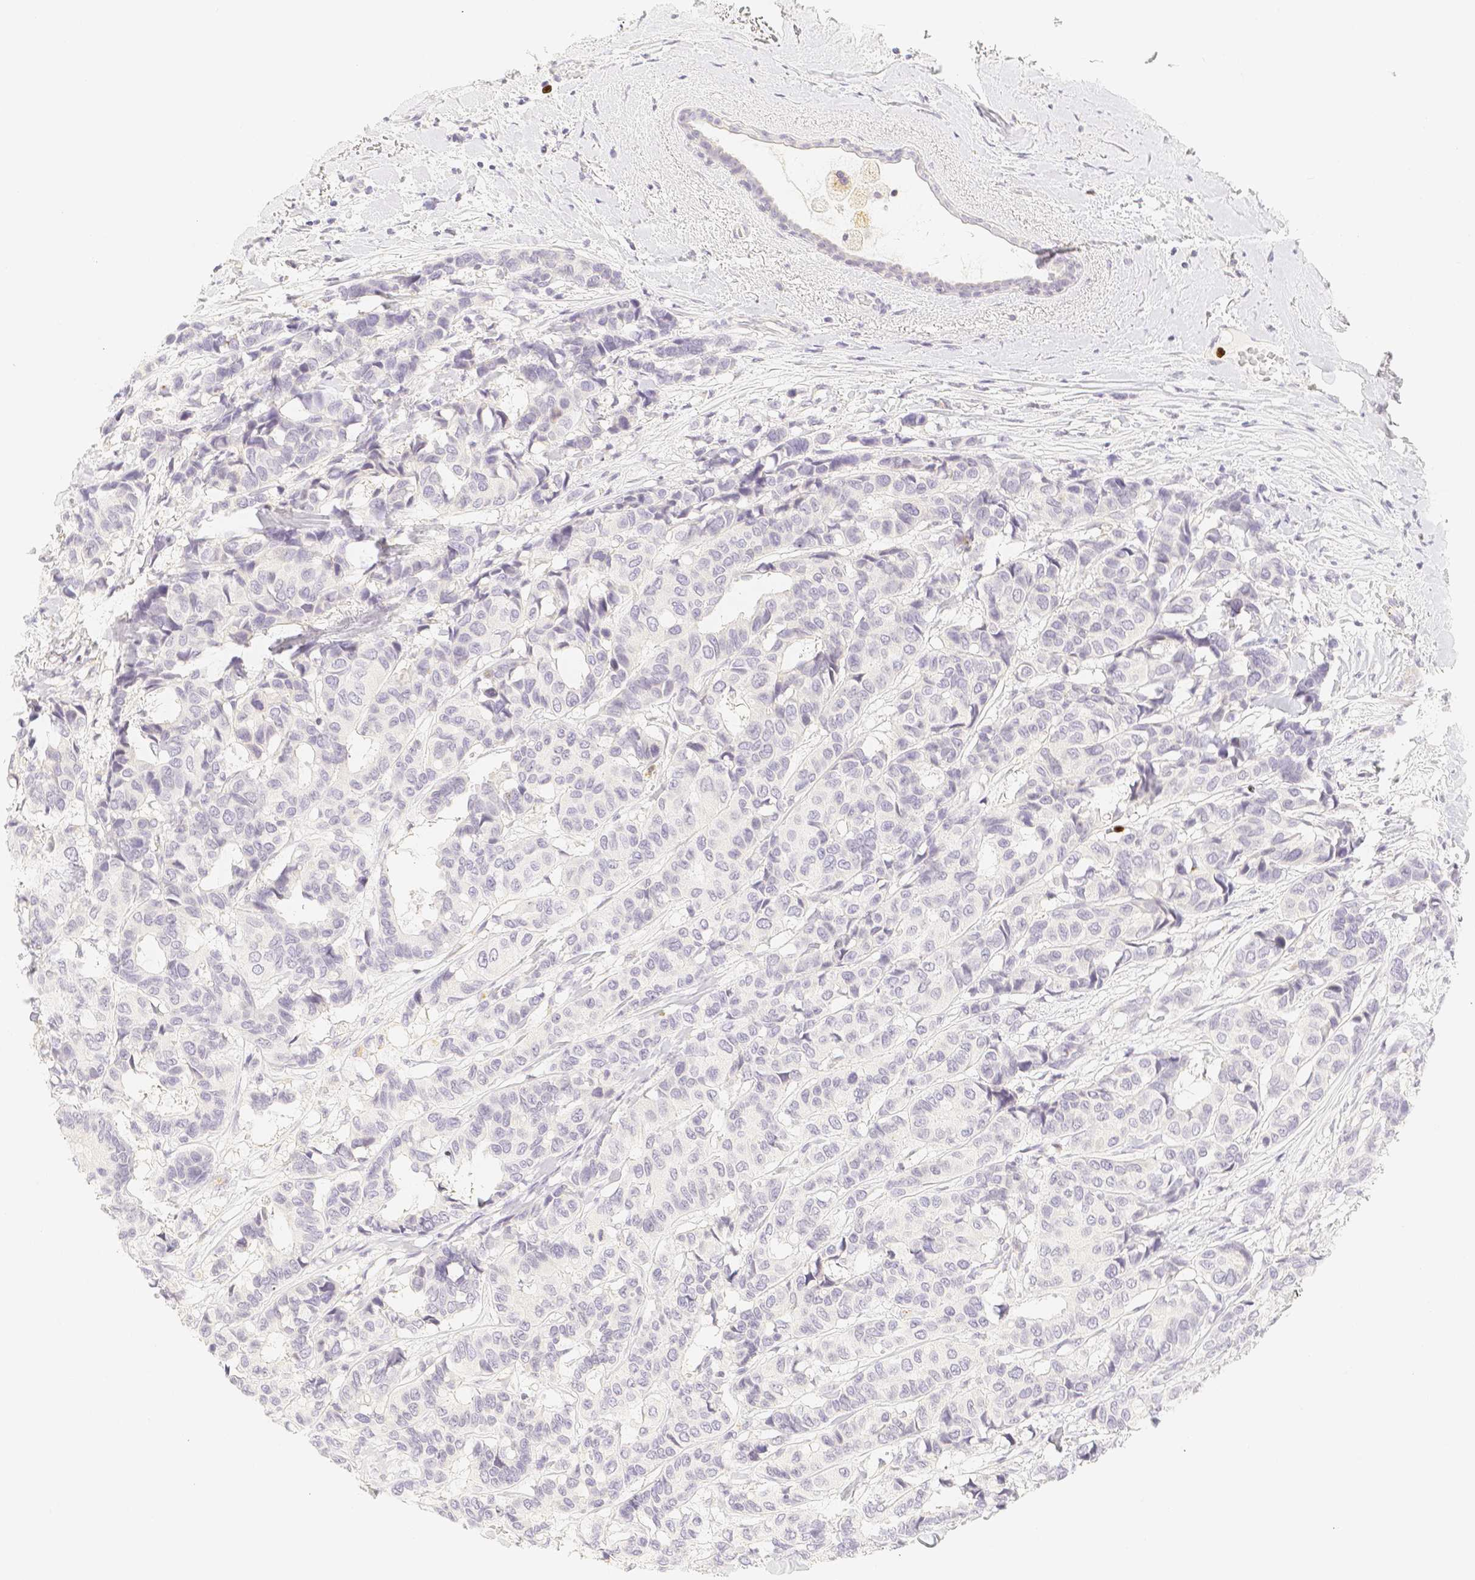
{"staining": {"intensity": "negative", "quantity": "none", "location": "none"}, "tissue": "breast cancer", "cell_type": "Tumor cells", "image_type": "cancer", "snomed": [{"axis": "morphology", "description": "Duct carcinoma"}, {"axis": "topography", "description": "Breast"}], "caption": "Photomicrograph shows no significant protein staining in tumor cells of breast invasive ductal carcinoma. The staining was performed using DAB (3,3'-diaminobenzidine) to visualize the protein expression in brown, while the nuclei were stained in blue with hematoxylin (Magnification: 20x).", "gene": "PADI4", "patient": {"sex": "female", "age": 87}}